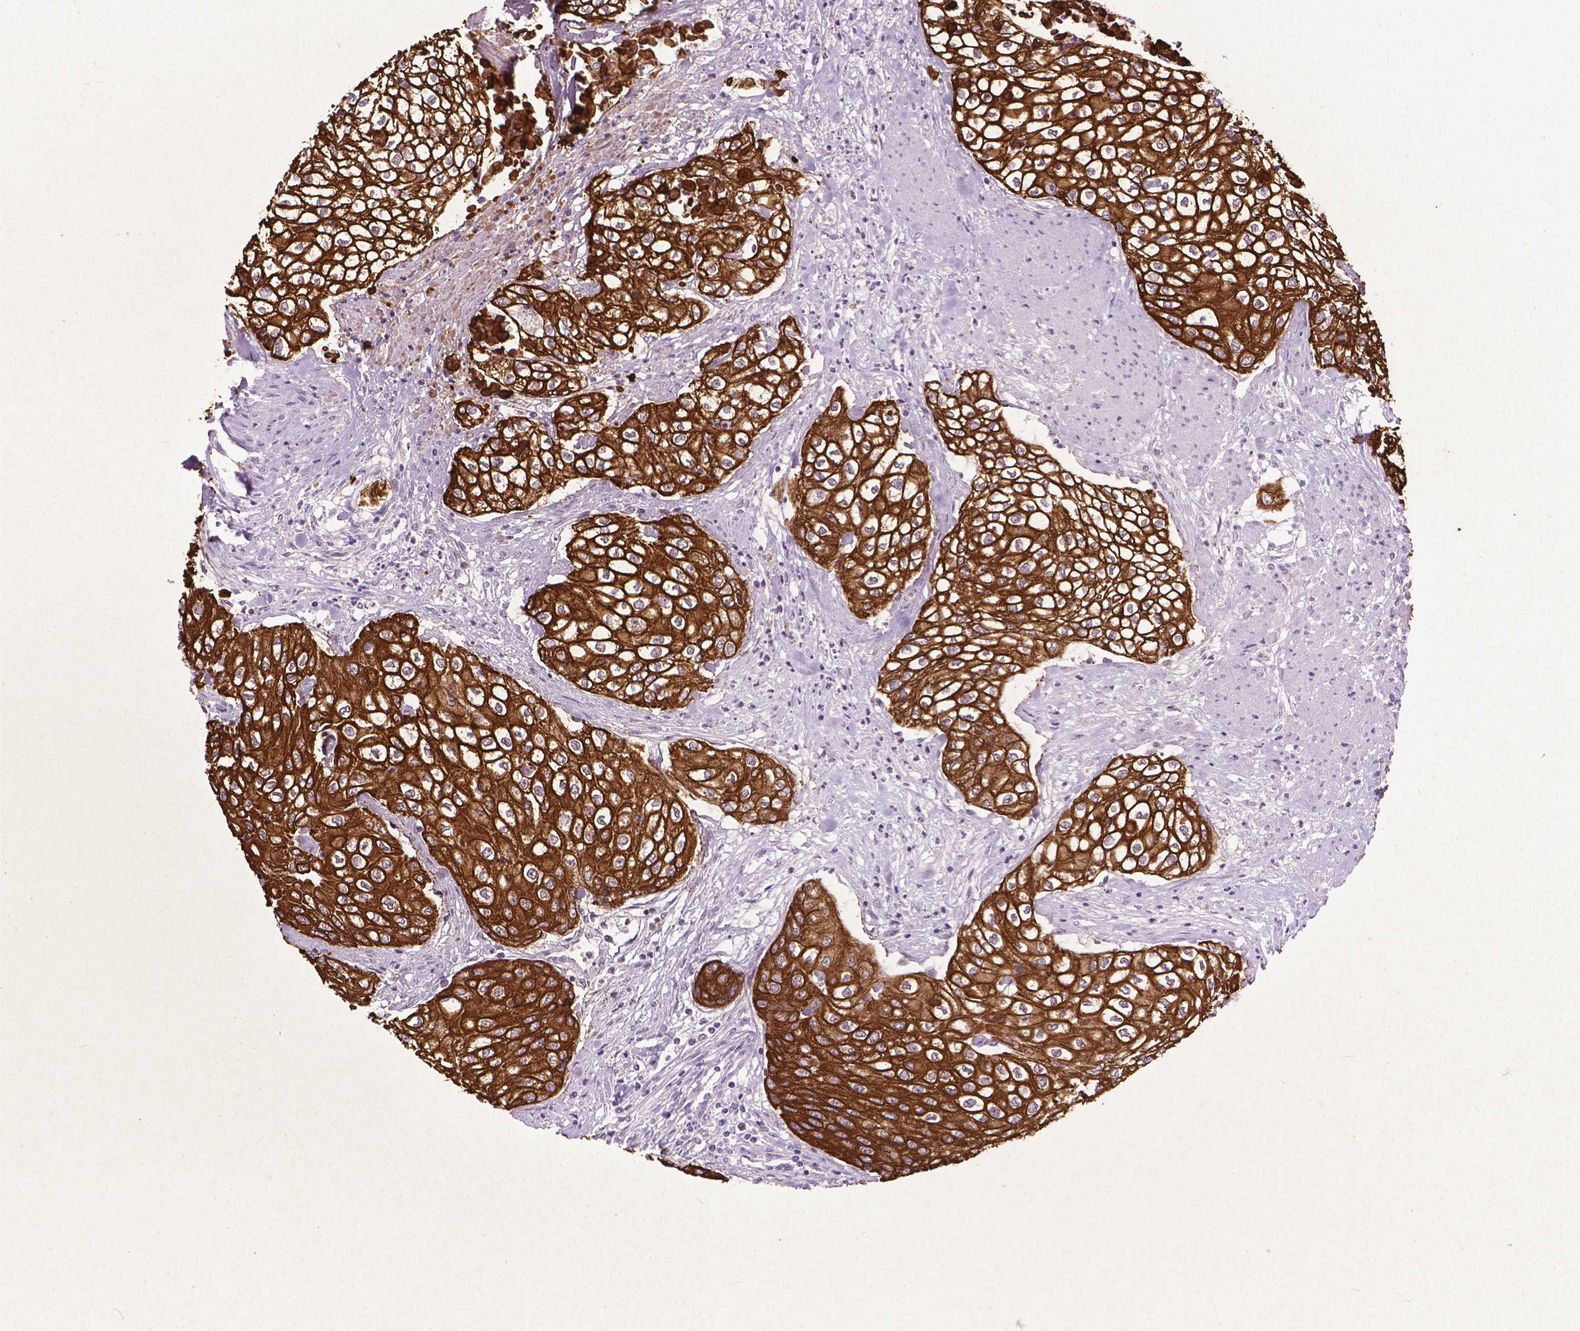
{"staining": {"intensity": "strong", "quantity": "<25%", "location": "cytoplasmic/membranous"}, "tissue": "urothelial cancer", "cell_type": "Tumor cells", "image_type": "cancer", "snomed": [{"axis": "morphology", "description": "Urothelial carcinoma, High grade"}, {"axis": "topography", "description": "Urinary bladder"}], "caption": "Tumor cells show strong cytoplasmic/membranous expression in about <25% of cells in urothelial carcinoma (high-grade).", "gene": "KRT5", "patient": {"sex": "male", "age": 62}}